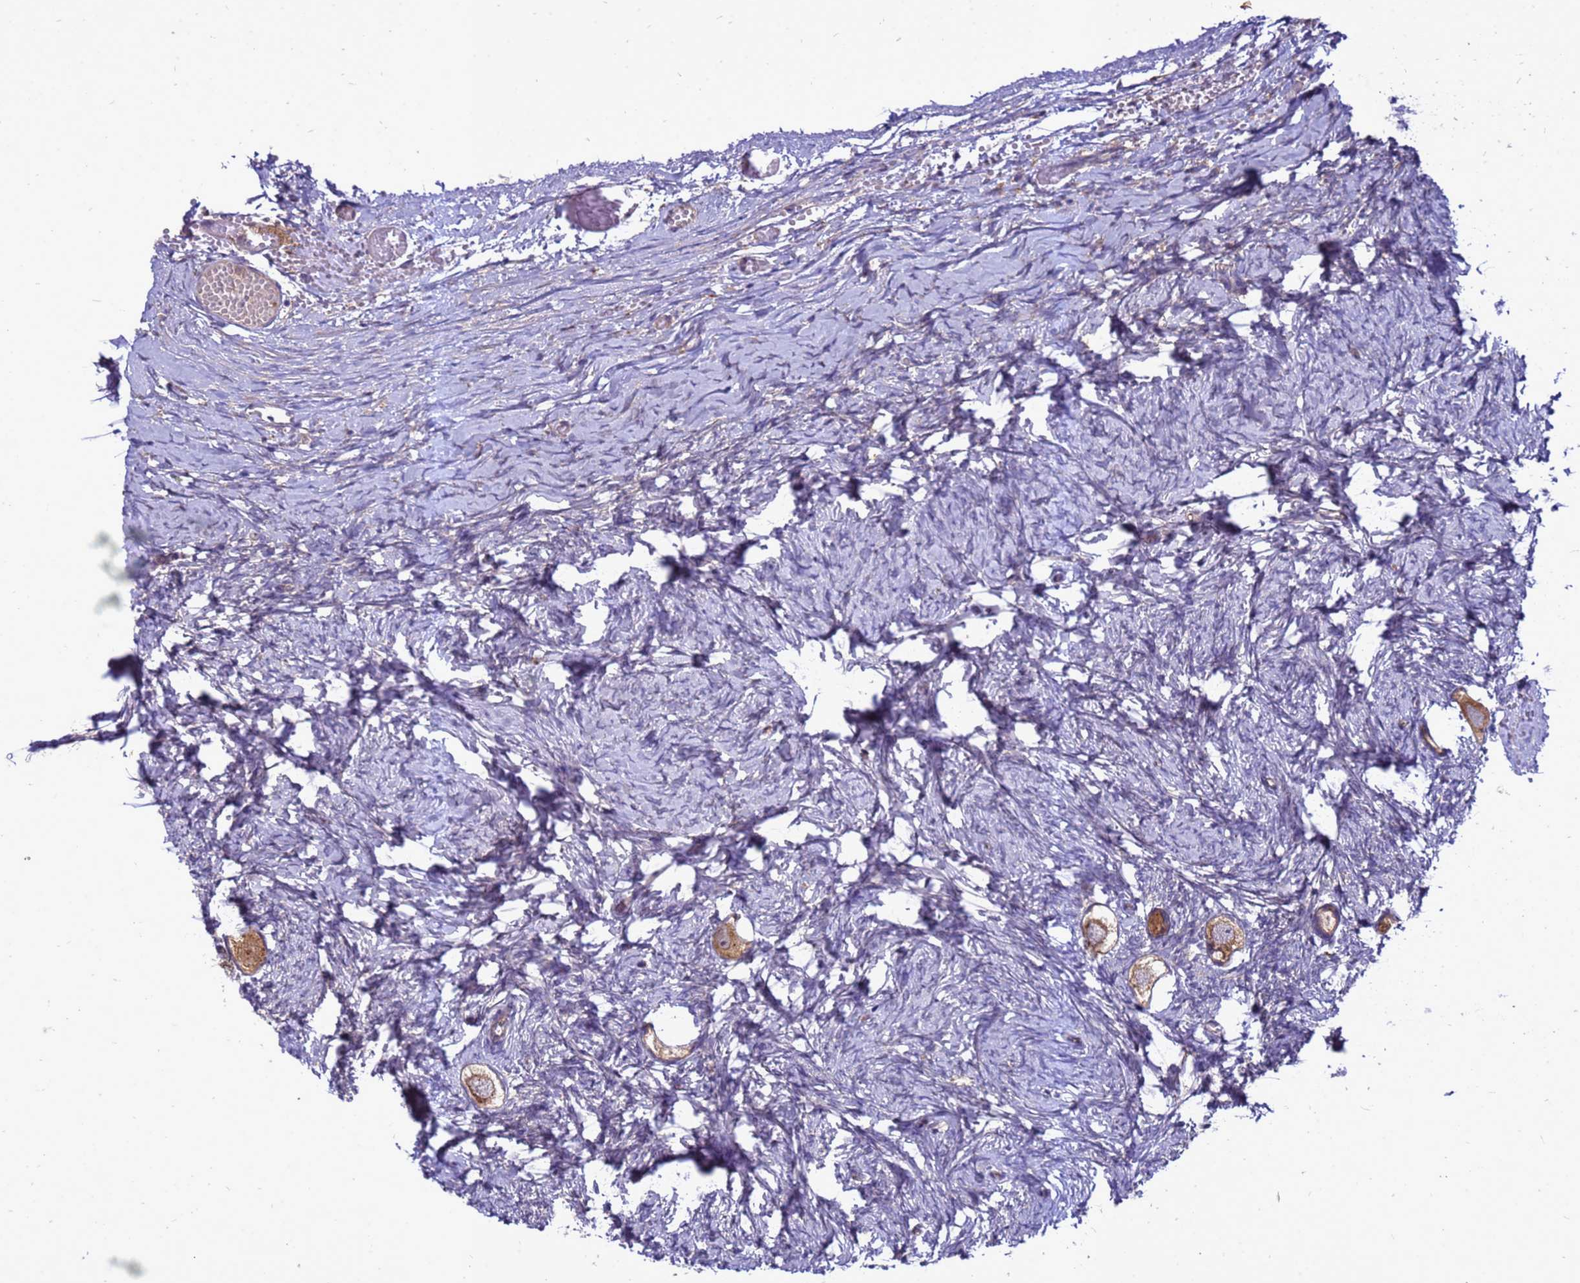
{"staining": {"intensity": "moderate", "quantity": ">75%", "location": "cytoplasmic/membranous"}, "tissue": "ovary", "cell_type": "Follicle cells", "image_type": "normal", "snomed": [{"axis": "morphology", "description": "Normal tissue, NOS"}, {"axis": "topography", "description": "Ovary"}], "caption": "A brown stain highlights moderate cytoplasmic/membranous positivity of a protein in follicle cells of benign human ovary.", "gene": "RNF215", "patient": {"sex": "female", "age": 27}}